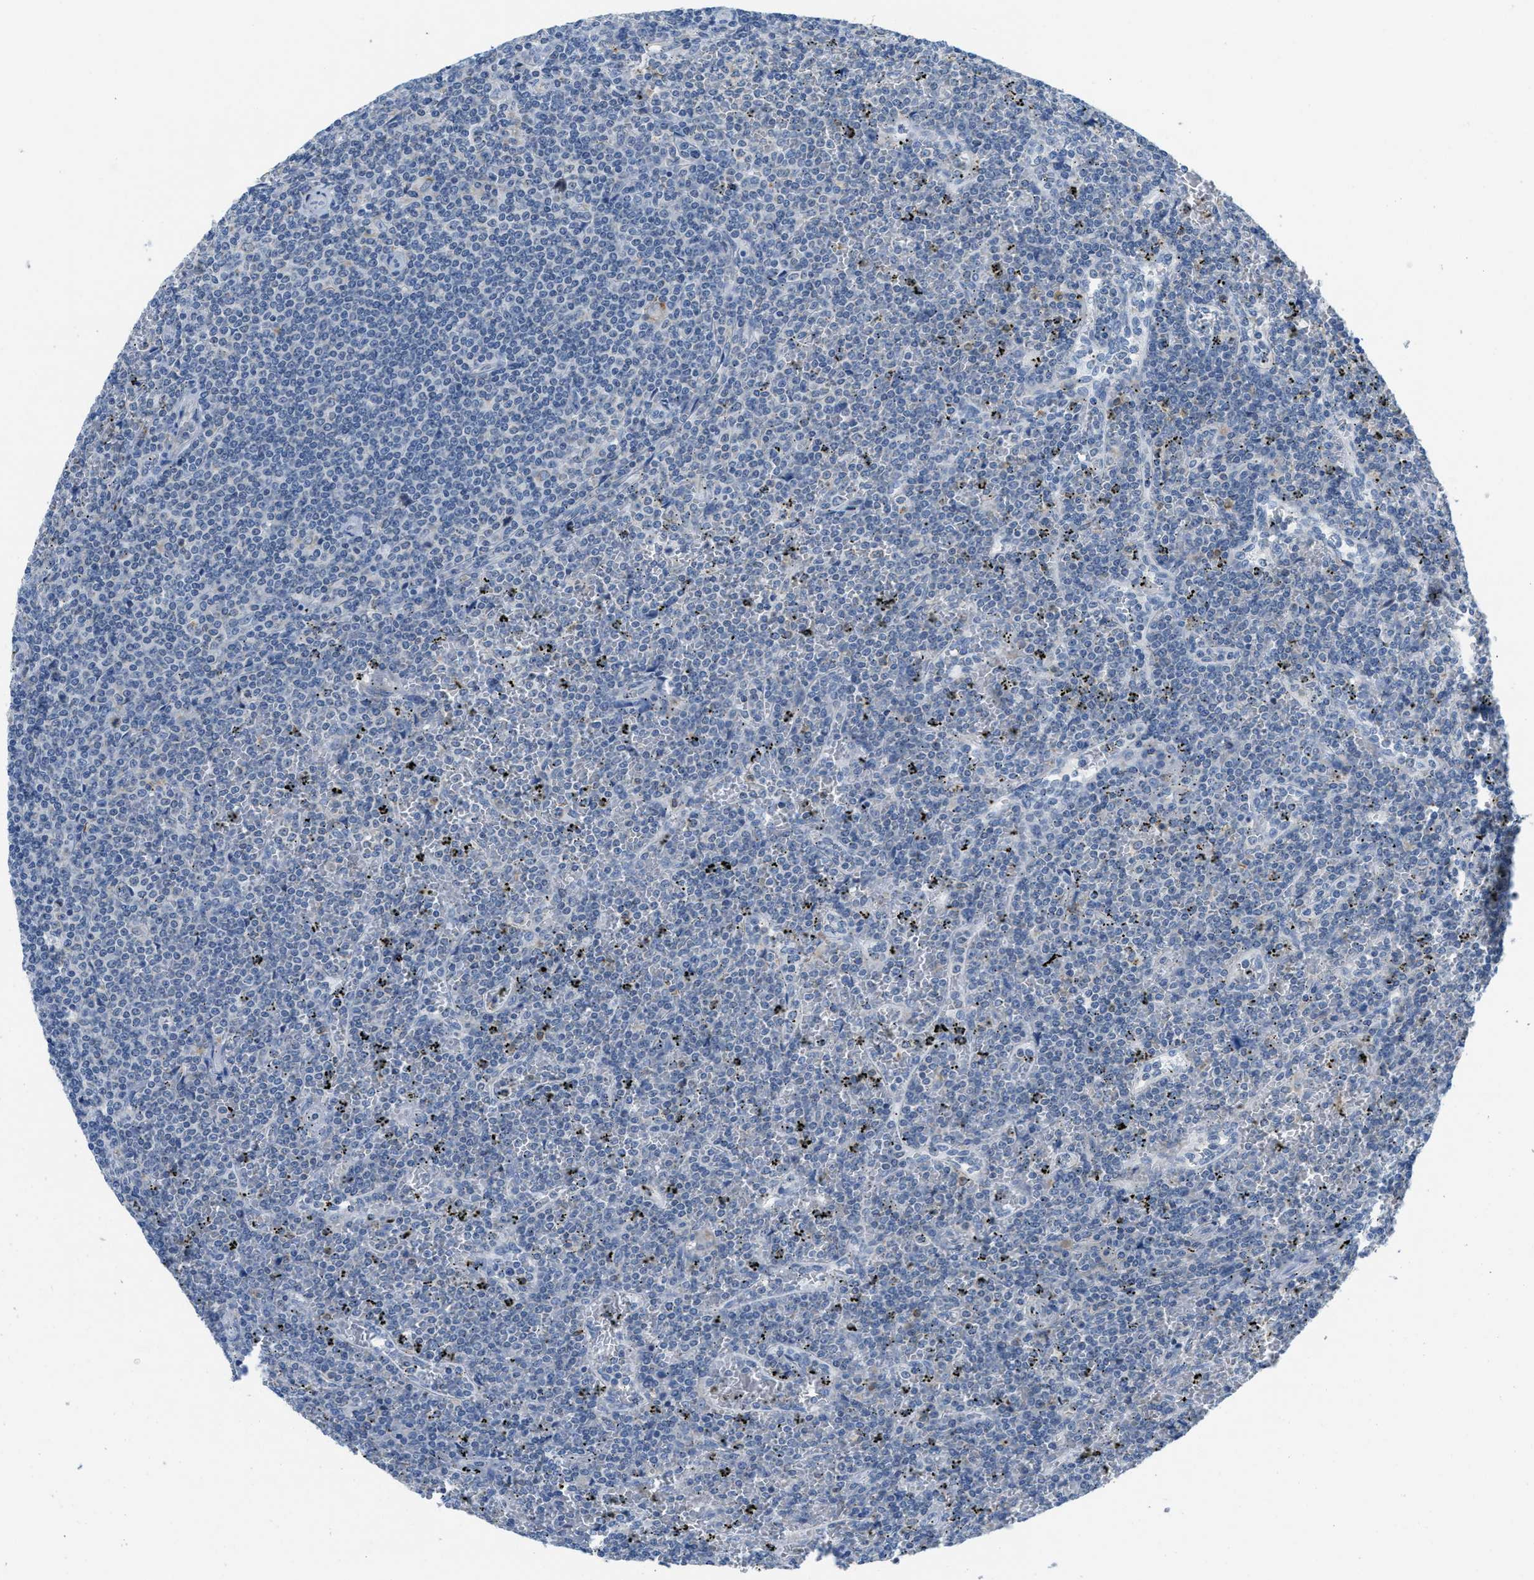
{"staining": {"intensity": "negative", "quantity": "none", "location": "none"}, "tissue": "lymphoma", "cell_type": "Tumor cells", "image_type": "cancer", "snomed": [{"axis": "morphology", "description": "Malignant lymphoma, non-Hodgkin's type, Low grade"}, {"axis": "topography", "description": "Spleen"}], "caption": "IHC of lymphoma displays no expression in tumor cells. Nuclei are stained in blue.", "gene": "PTDSS1", "patient": {"sex": "female", "age": 19}}